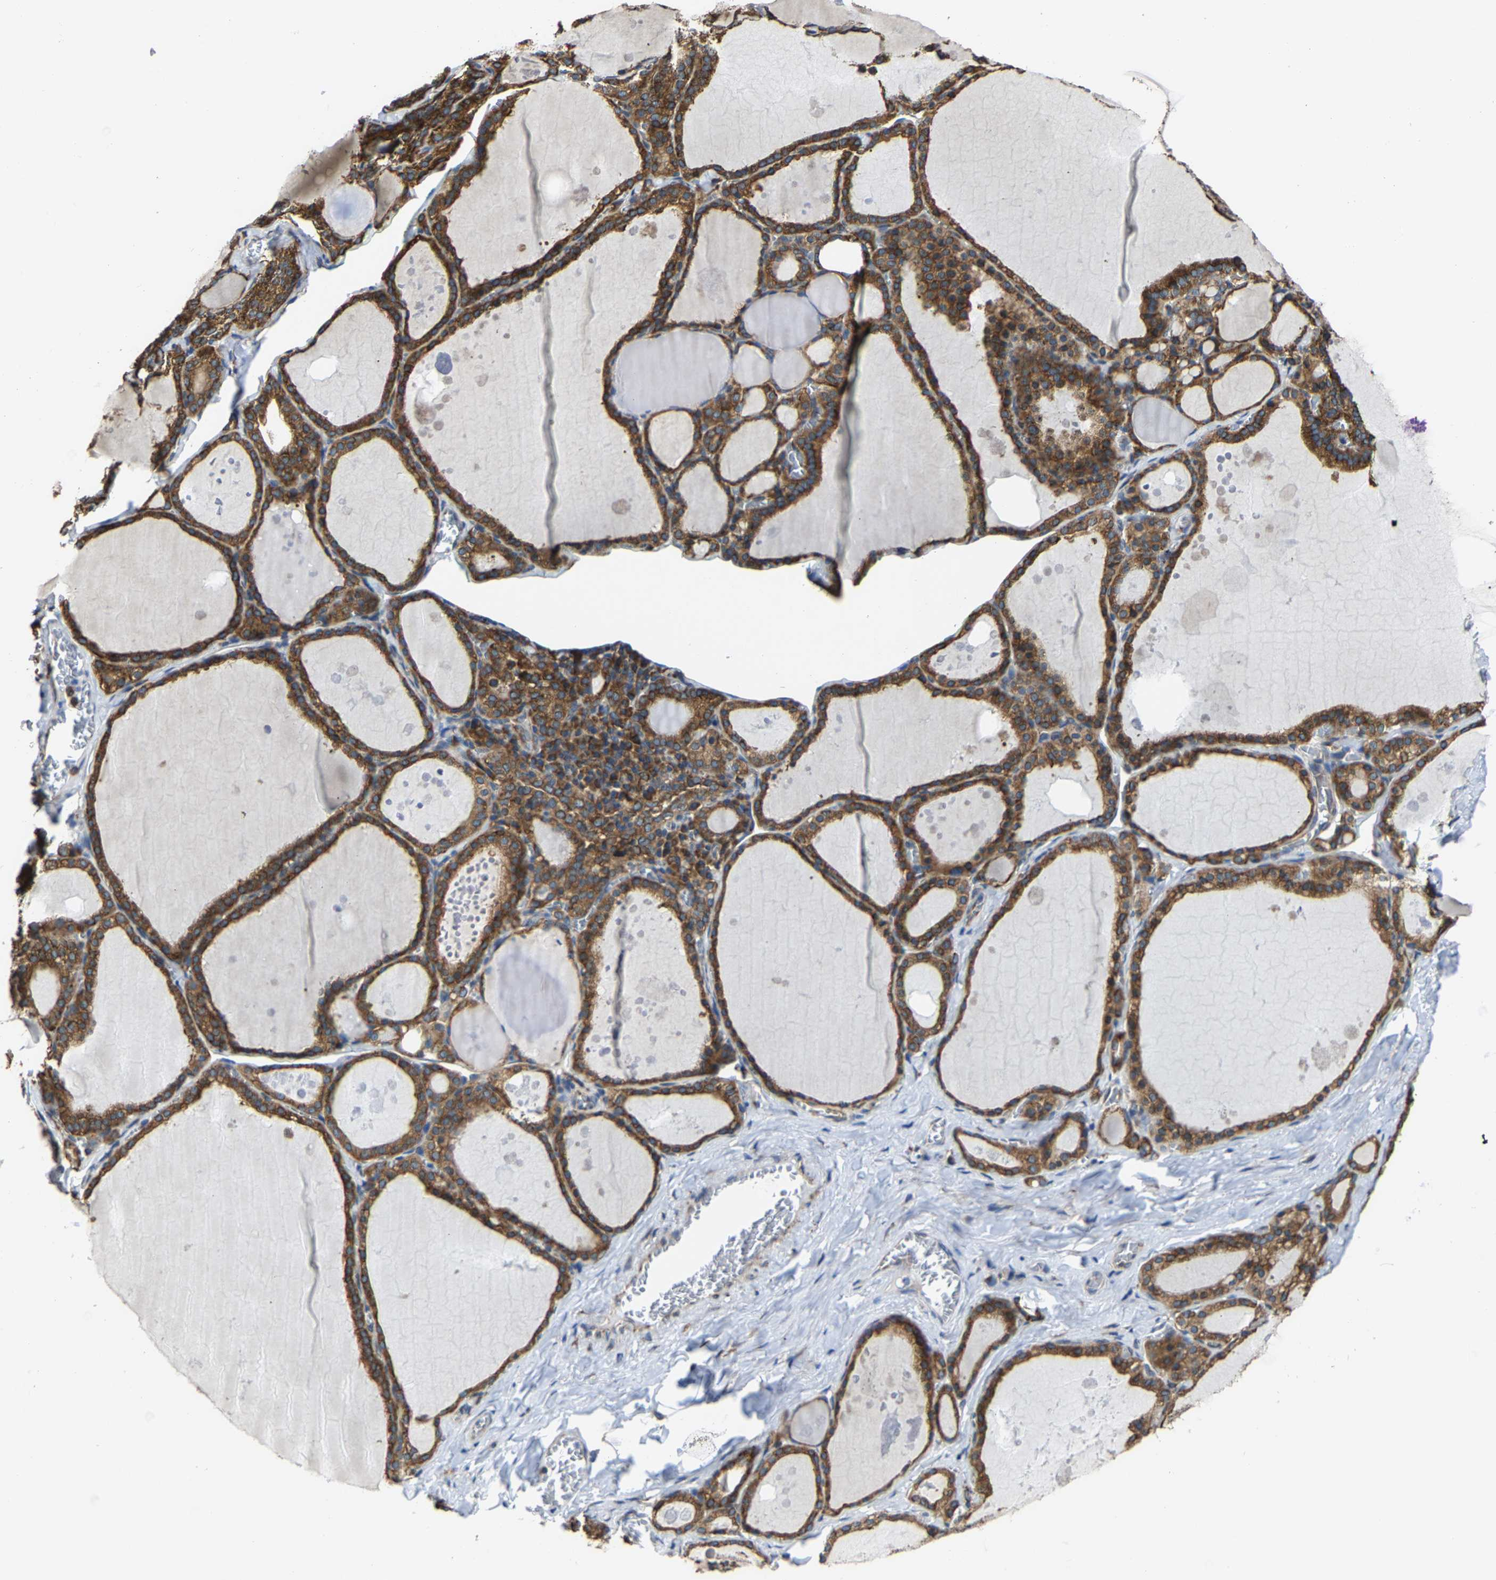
{"staining": {"intensity": "strong", "quantity": ">75%", "location": "cytoplasmic/membranous"}, "tissue": "thyroid gland", "cell_type": "Glandular cells", "image_type": "normal", "snomed": [{"axis": "morphology", "description": "Normal tissue, NOS"}, {"axis": "topography", "description": "Thyroid gland"}], "caption": "Thyroid gland stained with a brown dye demonstrates strong cytoplasmic/membranous positive staining in about >75% of glandular cells.", "gene": "G3BP2", "patient": {"sex": "male", "age": 56}}